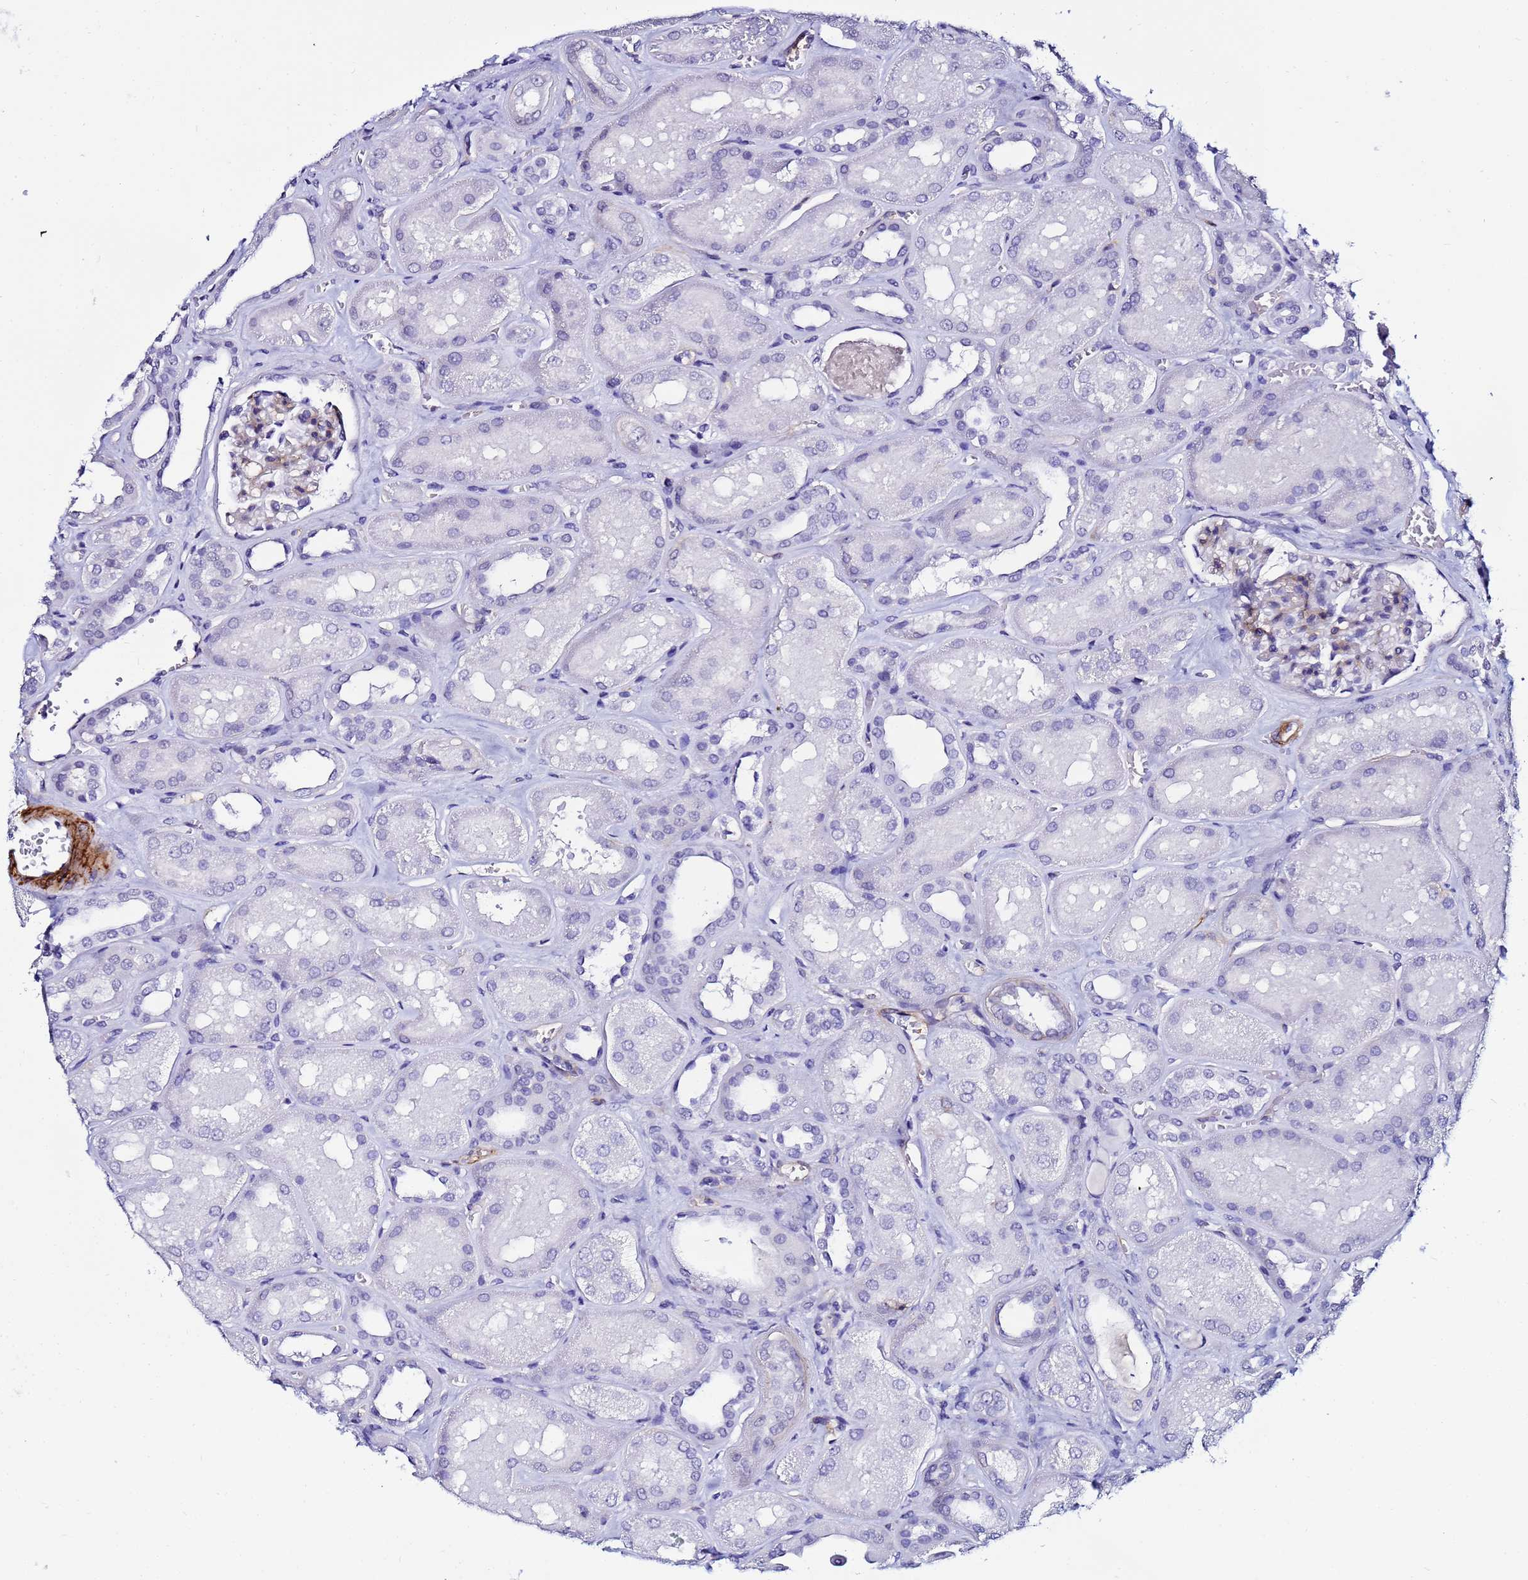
{"staining": {"intensity": "negative", "quantity": "none", "location": "none"}, "tissue": "kidney", "cell_type": "Cells in glomeruli", "image_type": "normal", "snomed": [{"axis": "morphology", "description": "Normal tissue, NOS"}, {"axis": "morphology", "description": "Adenocarcinoma, NOS"}, {"axis": "topography", "description": "Kidney"}], "caption": "The image demonstrates no staining of cells in glomeruli in unremarkable kidney. (DAB immunohistochemistry visualized using brightfield microscopy, high magnification).", "gene": "DEFB104A", "patient": {"sex": "female", "age": 68}}